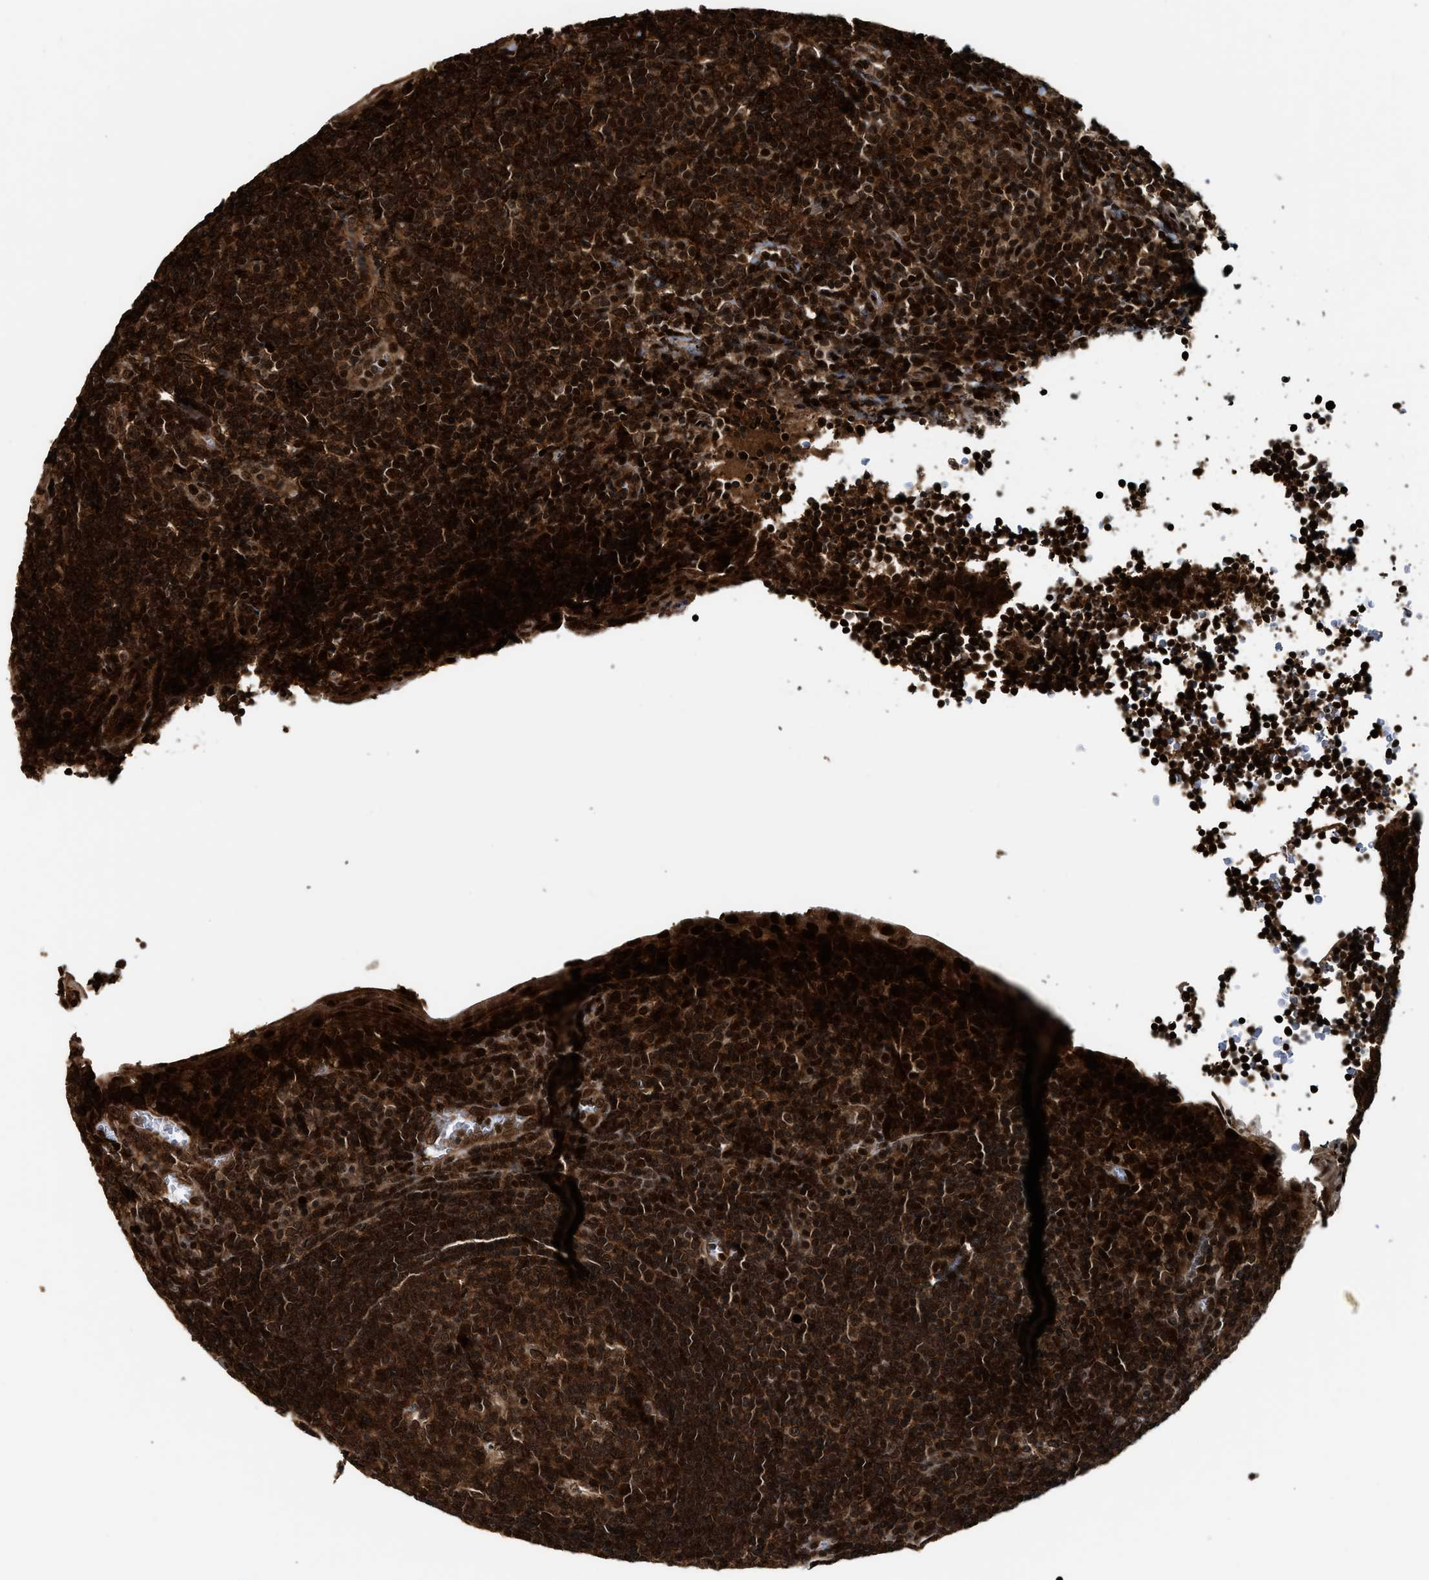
{"staining": {"intensity": "strong", "quantity": ">75%", "location": "cytoplasmic/membranous,nuclear"}, "tissue": "tonsil", "cell_type": "Germinal center cells", "image_type": "normal", "snomed": [{"axis": "morphology", "description": "Normal tissue, NOS"}, {"axis": "topography", "description": "Tonsil"}], "caption": "Immunohistochemical staining of normal tonsil demonstrates >75% levels of strong cytoplasmic/membranous,nuclear protein staining in approximately >75% of germinal center cells.", "gene": "MDM2", "patient": {"sex": "male", "age": 37}}